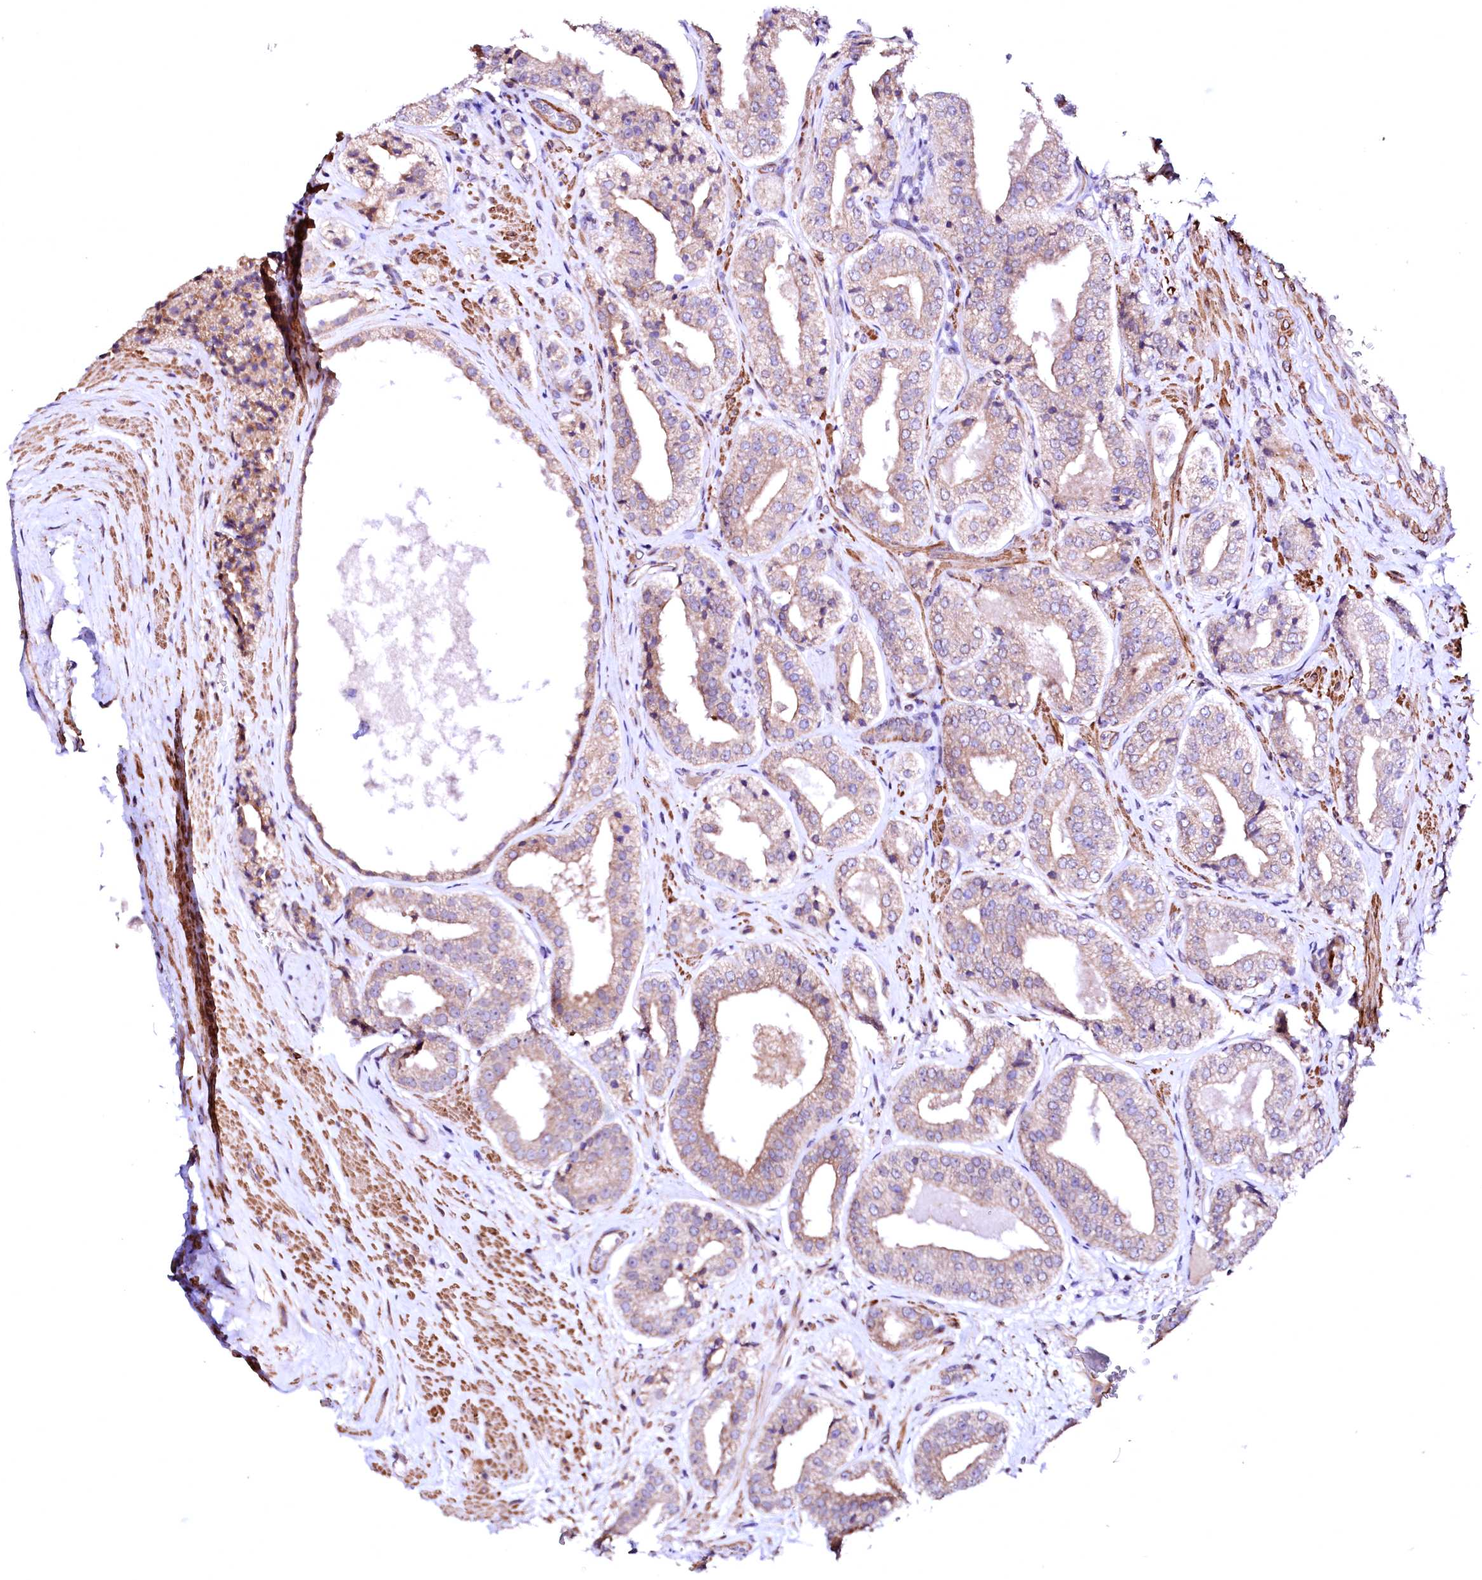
{"staining": {"intensity": "weak", "quantity": "25%-75%", "location": "cytoplasmic/membranous"}, "tissue": "prostate cancer", "cell_type": "Tumor cells", "image_type": "cancer", "snomed": [{"axis": "morphology", "description": "Adenocarcinoma, High grade"}, {"axis": "topography", "description": "Prostate"}], "caption": "Immunohistochemical staining of human high-grade adenocarcinoma (prostate) exhibits low levels of weak cytoplasmic/membranous expression in about 25%-75% of tumor cells.", "gene": "GPR176", "patient": {"sex": "male", "age": 71}}